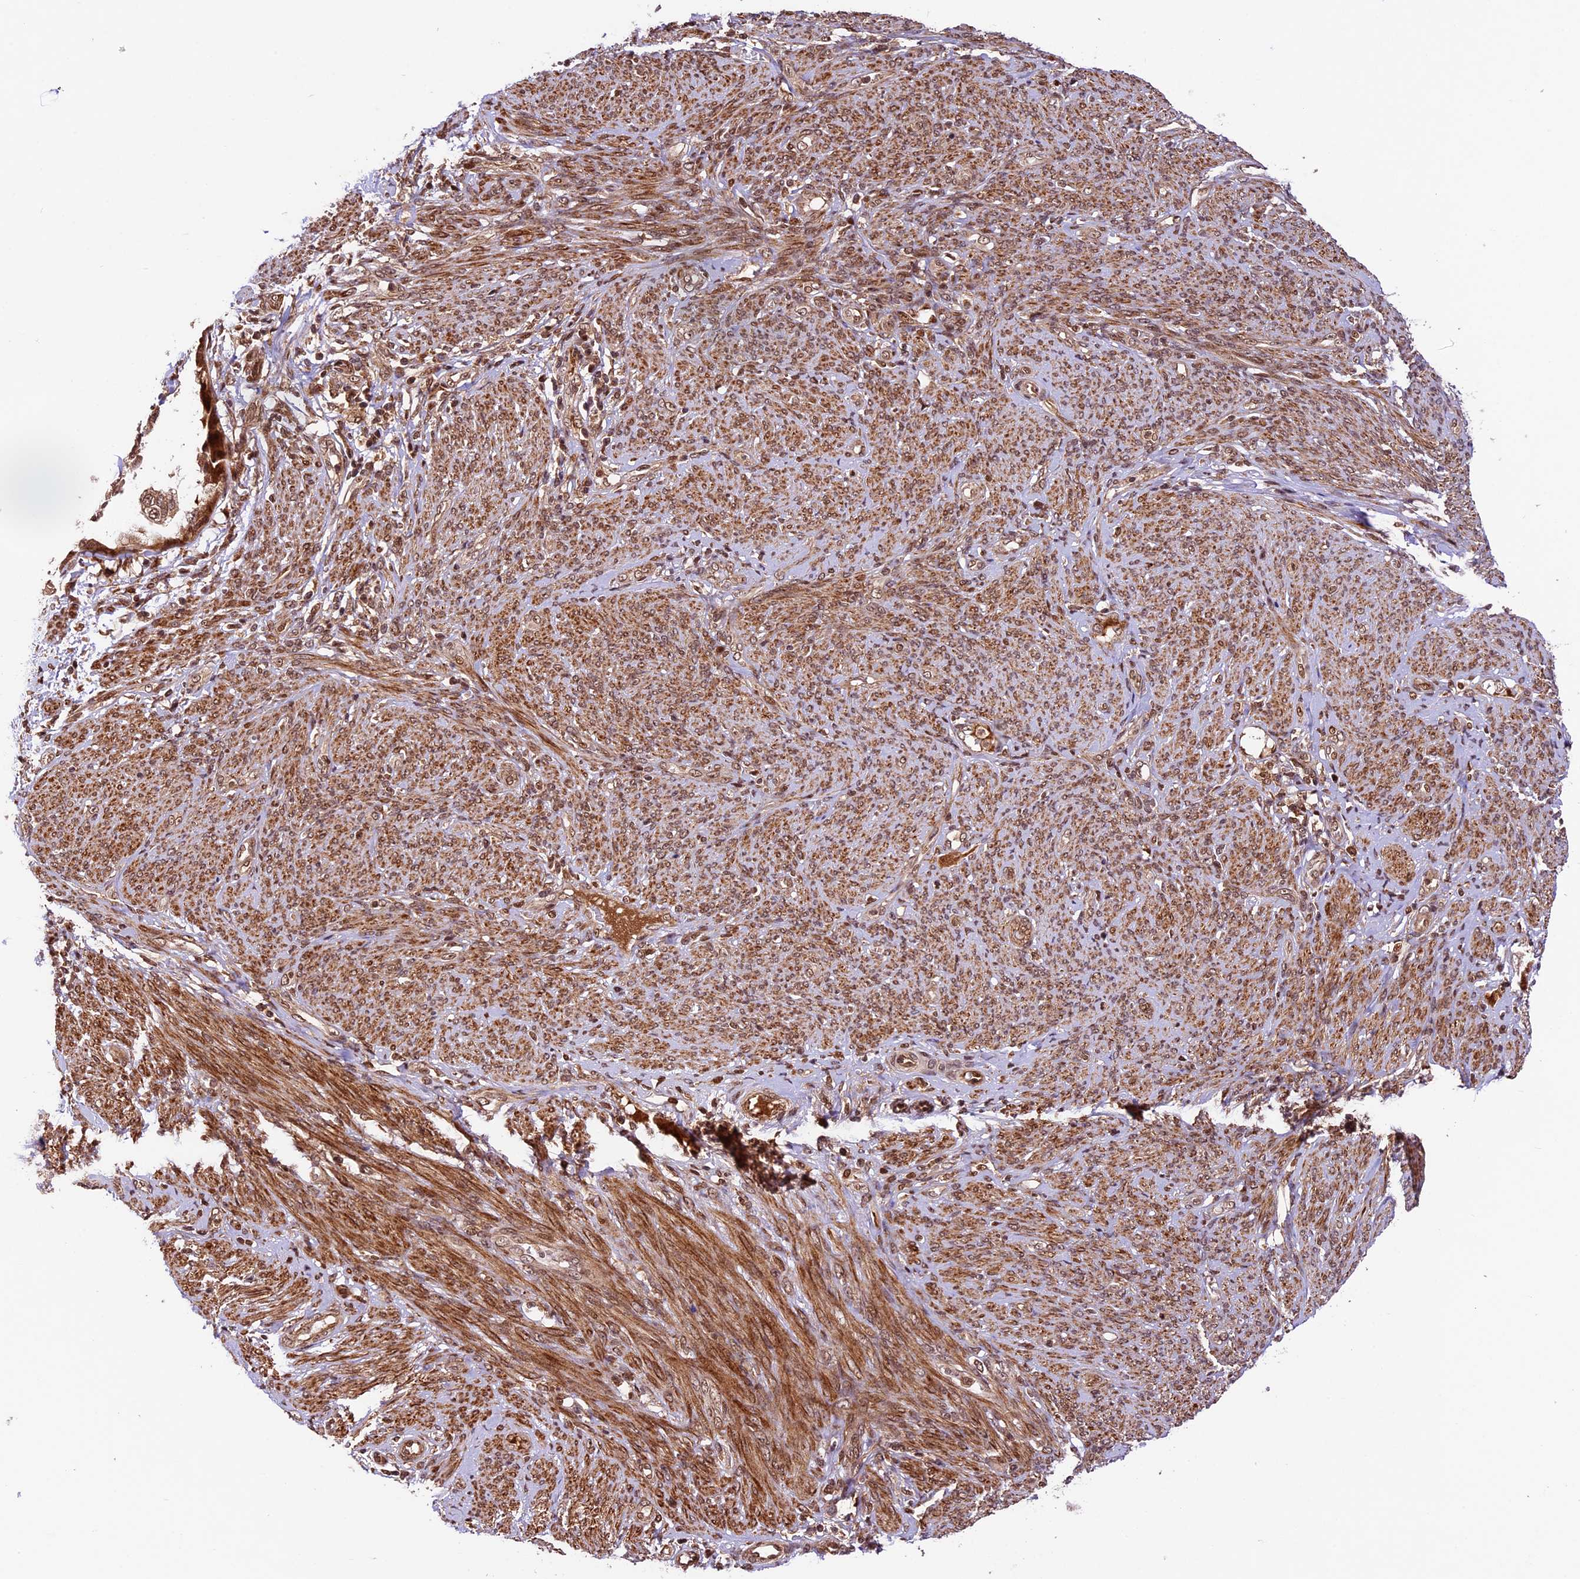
{"staining": {"intensity": "moderate", "quantity": ">75%", "location": "cytoplasmic/membranous,nuclear"}, "tissue": "endometrial cancer", "cell_type": "Tumor cells", "image_type": "cancer", "snomed": [{"axis": "morphology", "description": "Adenocarcinoma, NOS"}, {"axis": "topography", "description": "Endometrium"}], "caption": "IHC of human endometrial cancer shows medium levels of moderate cytoplasmic/membranous and nuclear expression in about >75% of tumor cells. (brown staining indicates protein expression, while blue staining denotes nuclei).", "gene": "DHX38", "patient": {"sex": "female", "age": 85}}